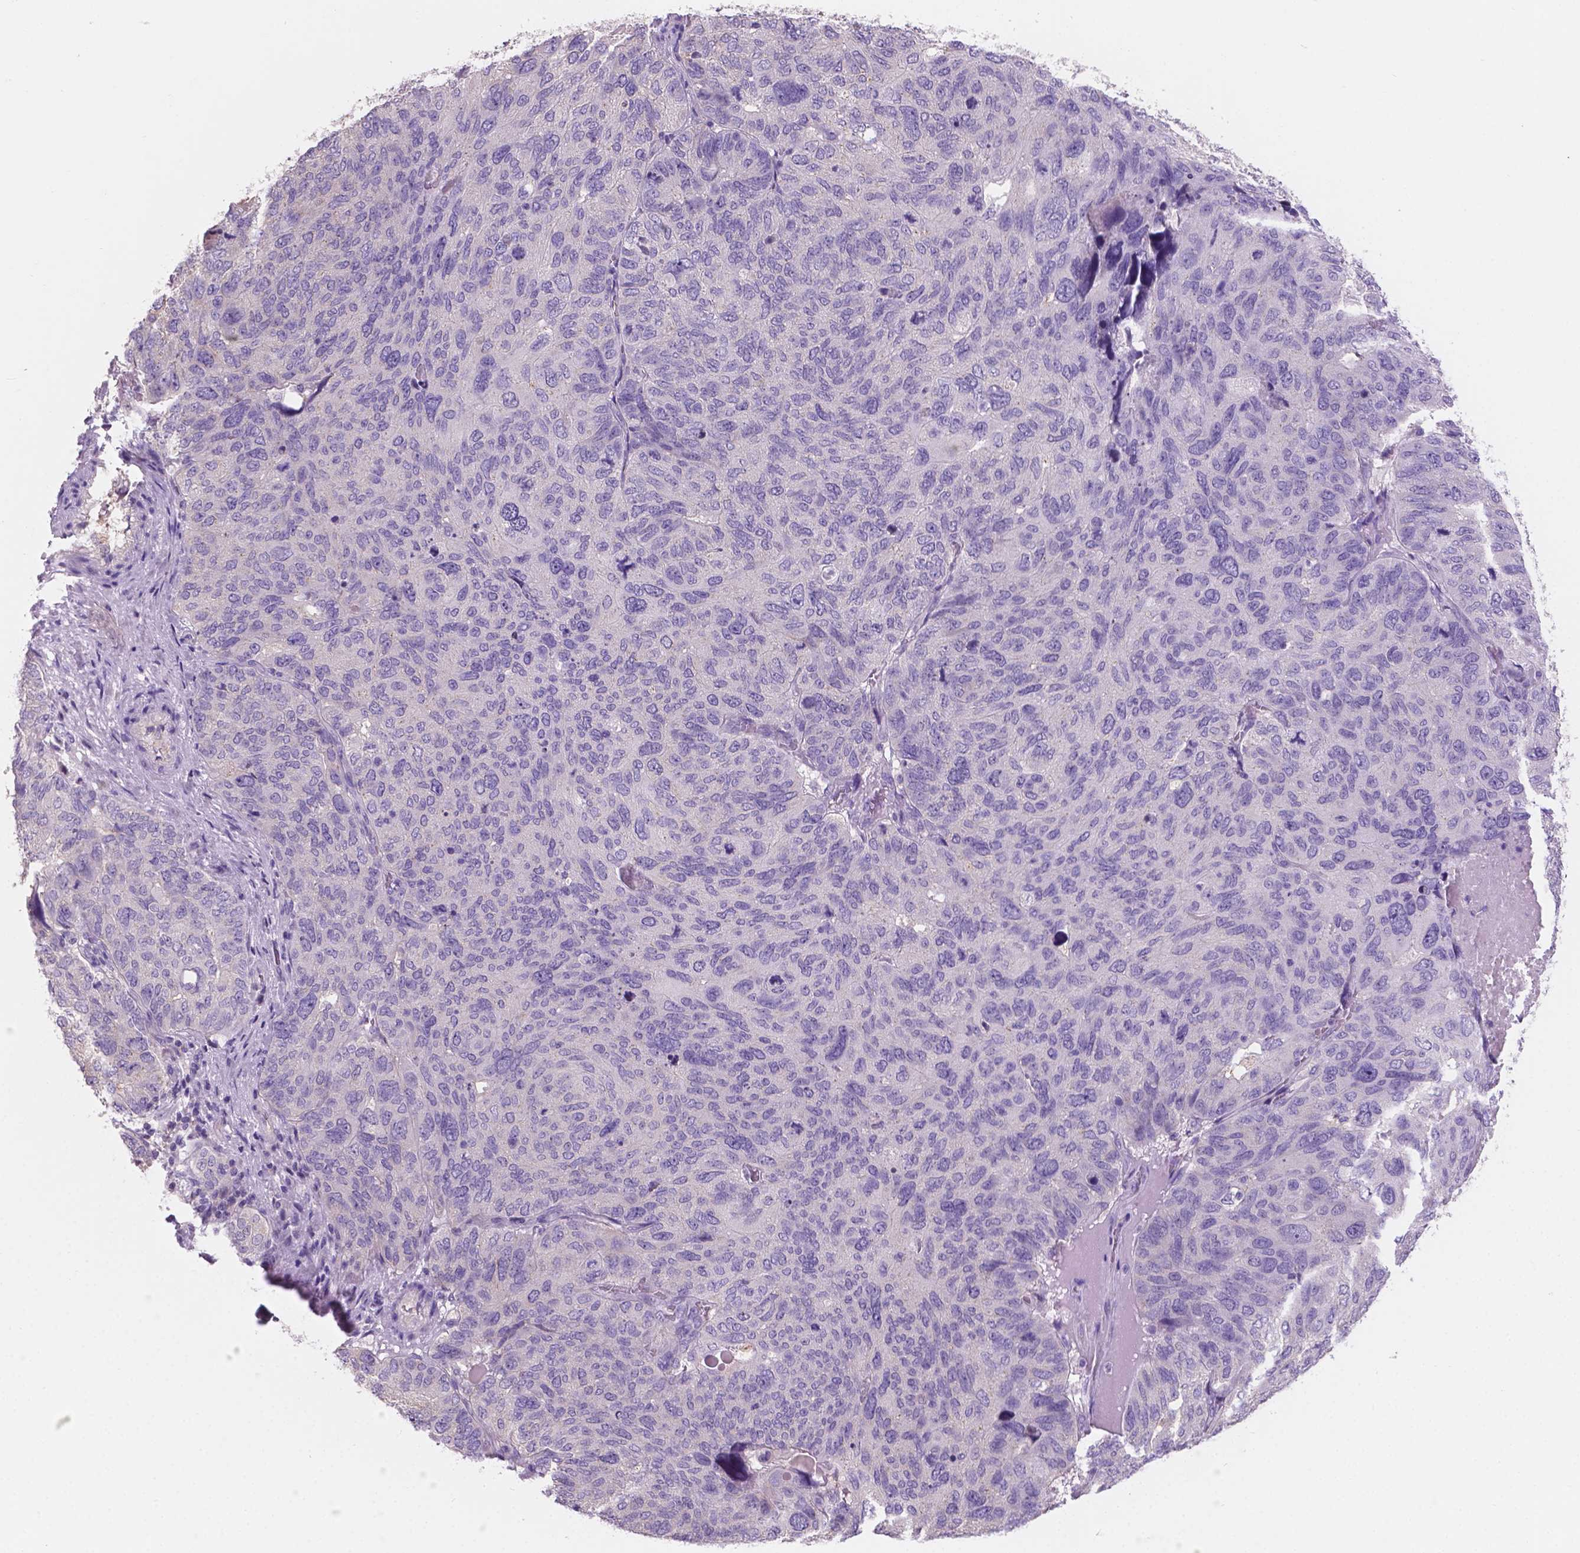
{"staining": {"intensity": "negative", "quantity": "none", "location": "none"}, "tissue": "ovarian cancer", "cell_type": "Tumor cells", "image_type": "cancer", "snomed": [{"axis": "morphology", "description": "Carcinoma, endometroid"}, {"axis": "topography", "description": "Ovary"}], "caption": "This histopathology image is of ovarian endometroid carcinoma stained with immunohistochemistry (IHC) to label a protein in brown with the nuclei are counter-stained blue. There is no expression in tumor cells.", "gene": "SBSN", "patient": {"sex": "female", "age": 58}}